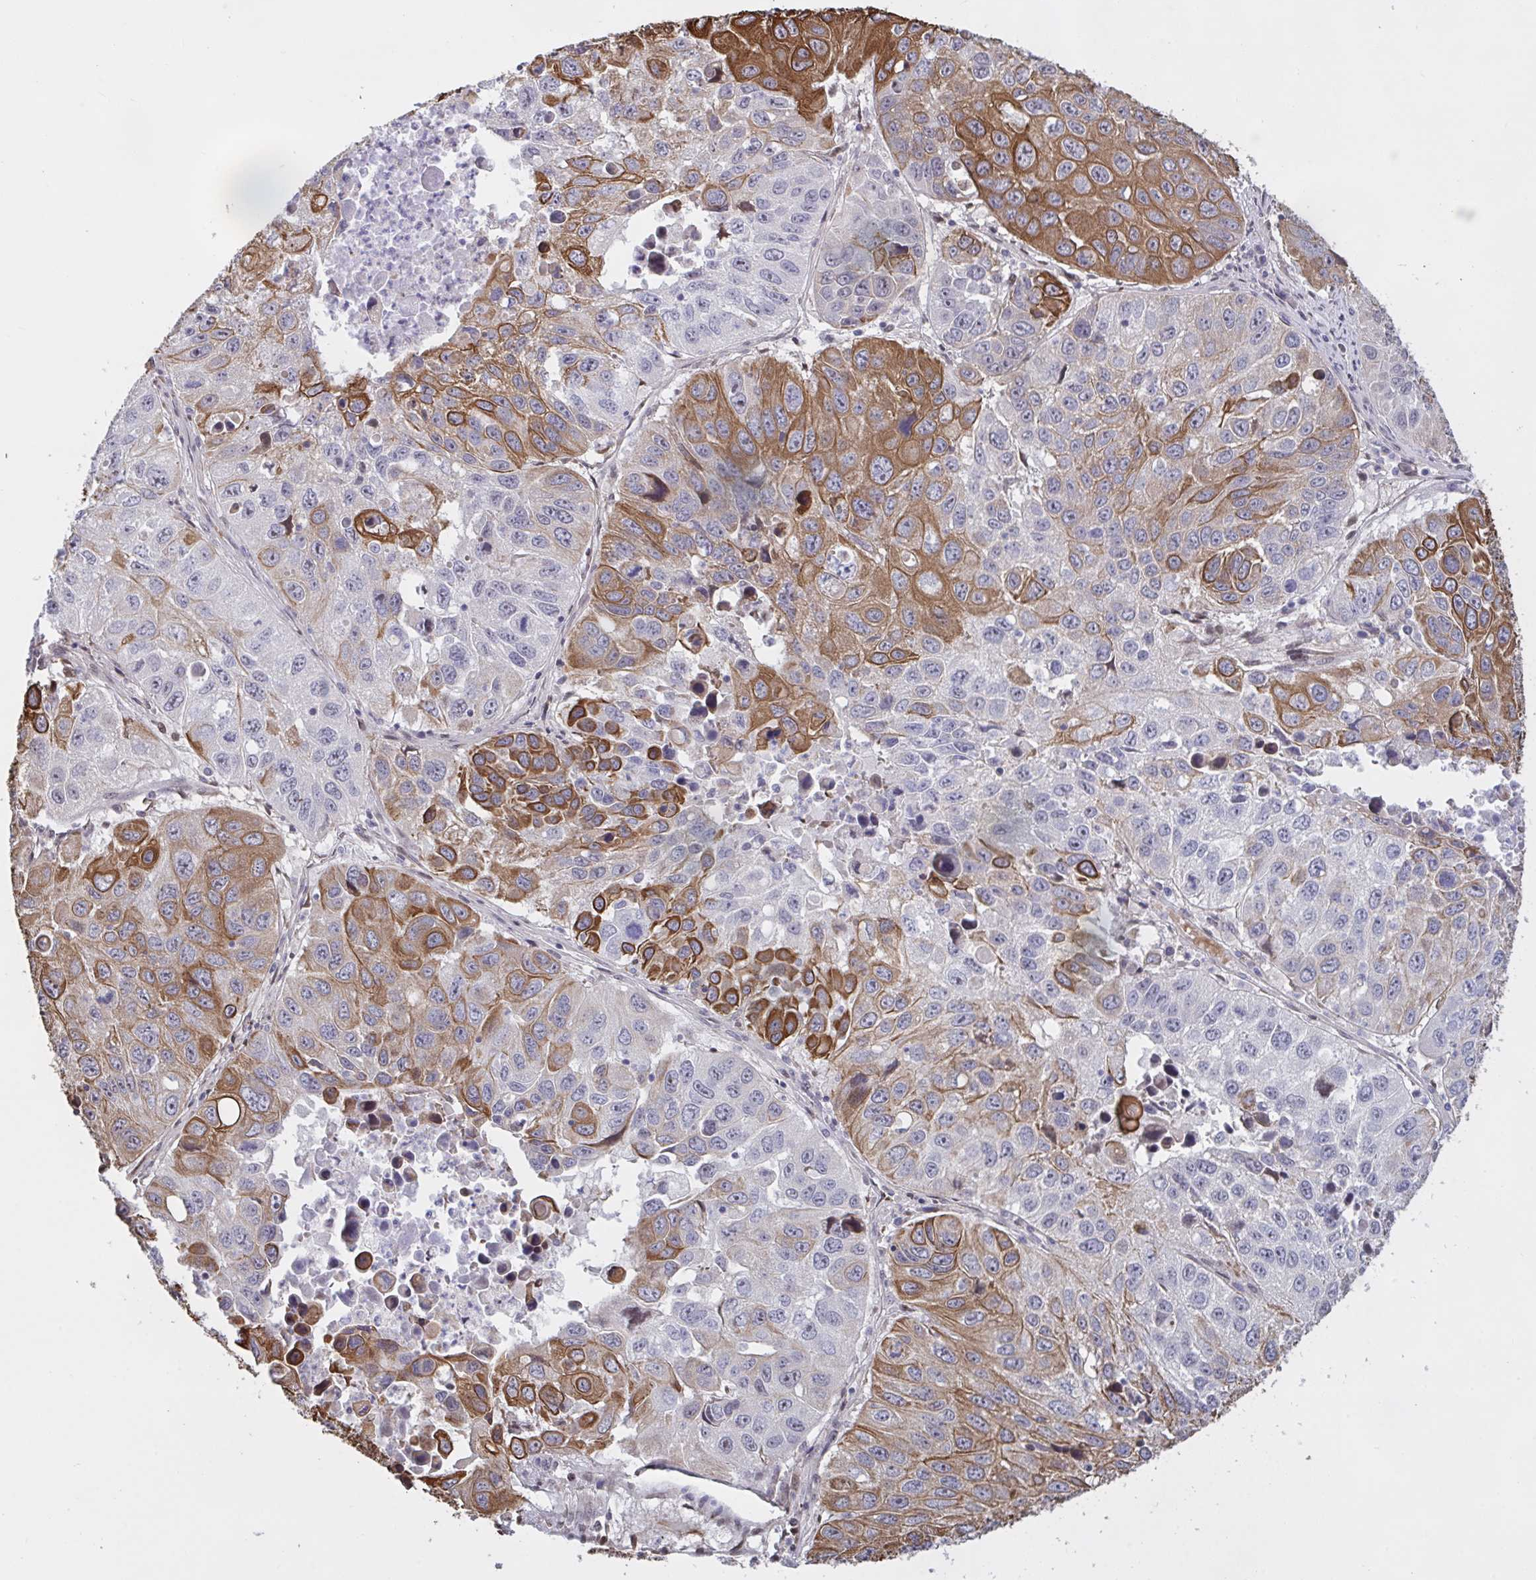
{"staining": {"intensity": "moderate", "quantity": "25%-75%", "location": "cytoplasmic/membranous"}, "tissue": "lung cancer", "cell_type": "Tumor cells", "image_type": "cancer", "snomed": [{"axis": "morphology", "description": "Squamous cell carcinoma, NOS"}, {"axis": "topography", "description": "Lung"}], "caption": "Squamous cell carcinoma (lung) was stained to show a protein in brown. There is medium levels of moderate cytoplasmic/membranous positivity in approximately 25%-75% of tumor cells. (brown staining indicates protein expression, while blue staining denotes nuclei).", "gene": "PELI2", "patient": {"sex": "female", "age": 61}}